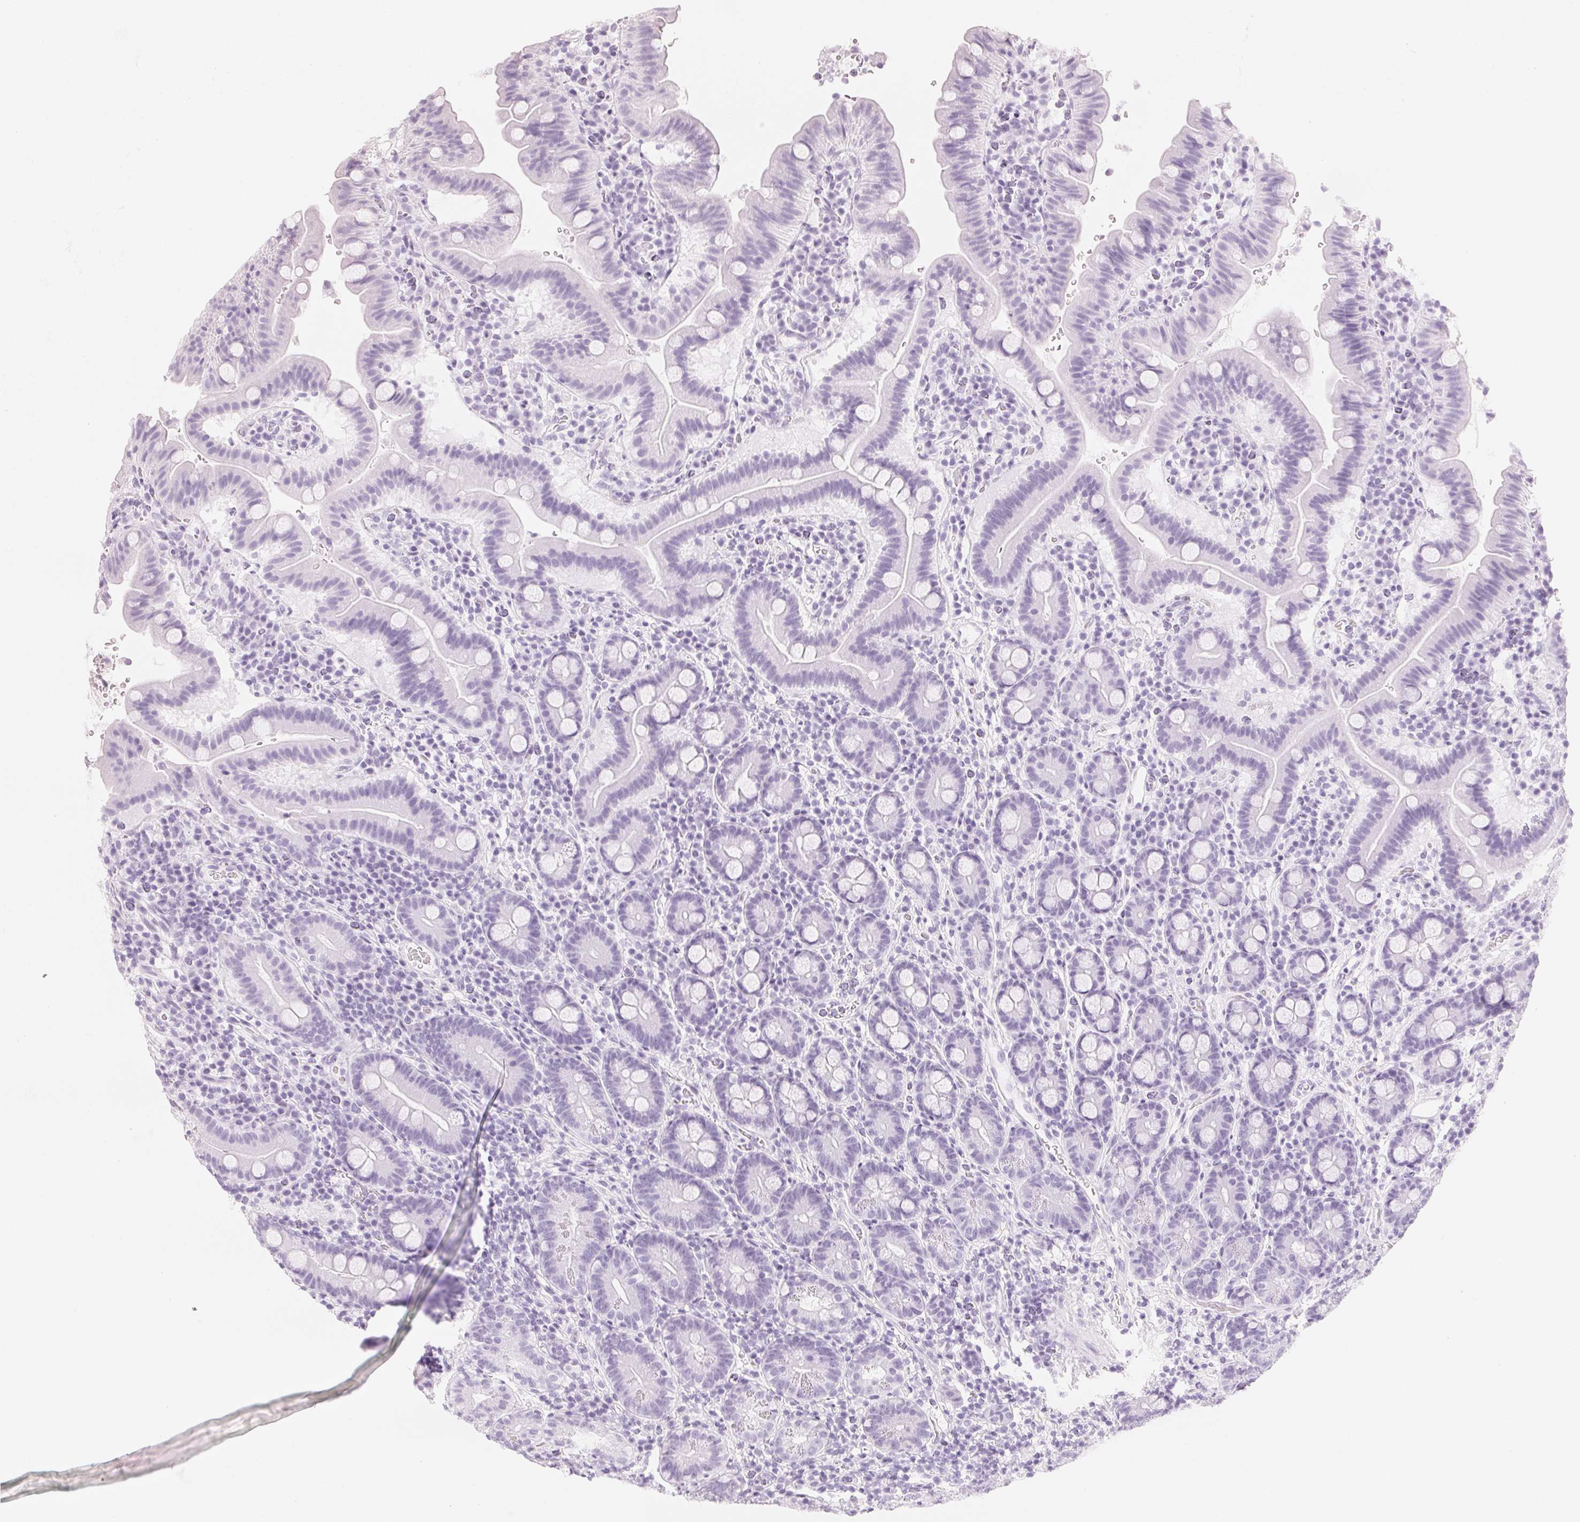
{"staining": {"intensity": "negative", "quantity": "none", "location": "none"}, "tissue": "small intestine", "cell_type": "Glandular cells", "image_type": "normal", "snomed": [{"axis": "morphology", "description": "Normal tissue, NOS"}, {"axis": "topography", "description": "Small intestine"}], "caption": "Protein analysis of normal small intestine reveals no significant expression in glandular cells.", "gene": "CFHR2", "patient": {"sex": "male", "age": 26}}